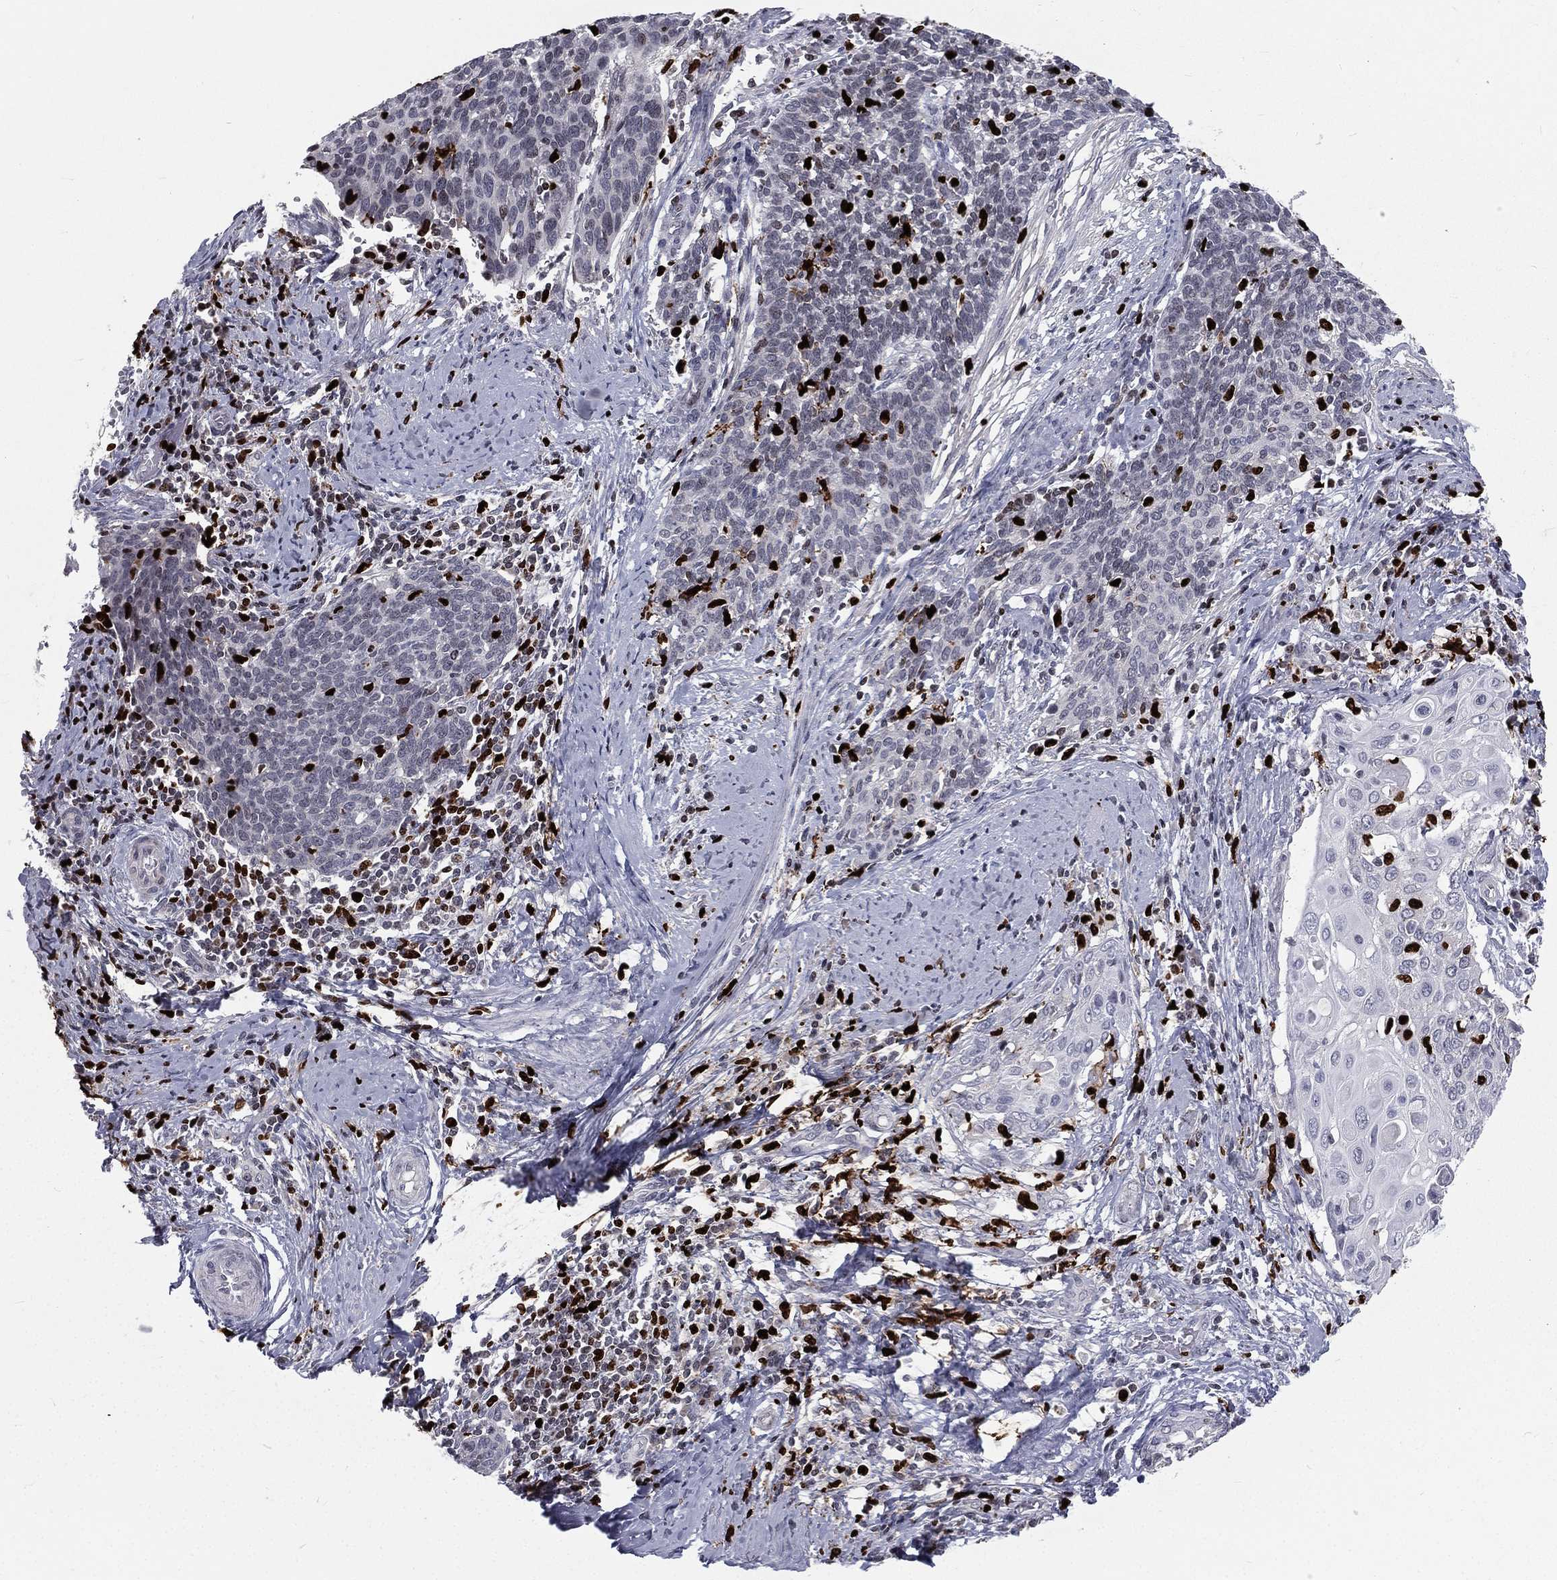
{"staining": {"intensity": "negative", "quantity": "none", "location": "none"}, "tissue": "cervical cancer", "cell_type": "Tumor cells", "image_type": "cancer", "snomed": [{"axis": "morphology", "description": "Squamous cell carcinoma, NOS"}, {"axis": "topography", "description": "Cervix"}], "caption": "Immunohistochemical staining of human squamous cell carcinoma (cervical) reveals no significant expression in tumor cells.", "gene": "MNDA", "patient": {"sex": "female", "age": 39}}